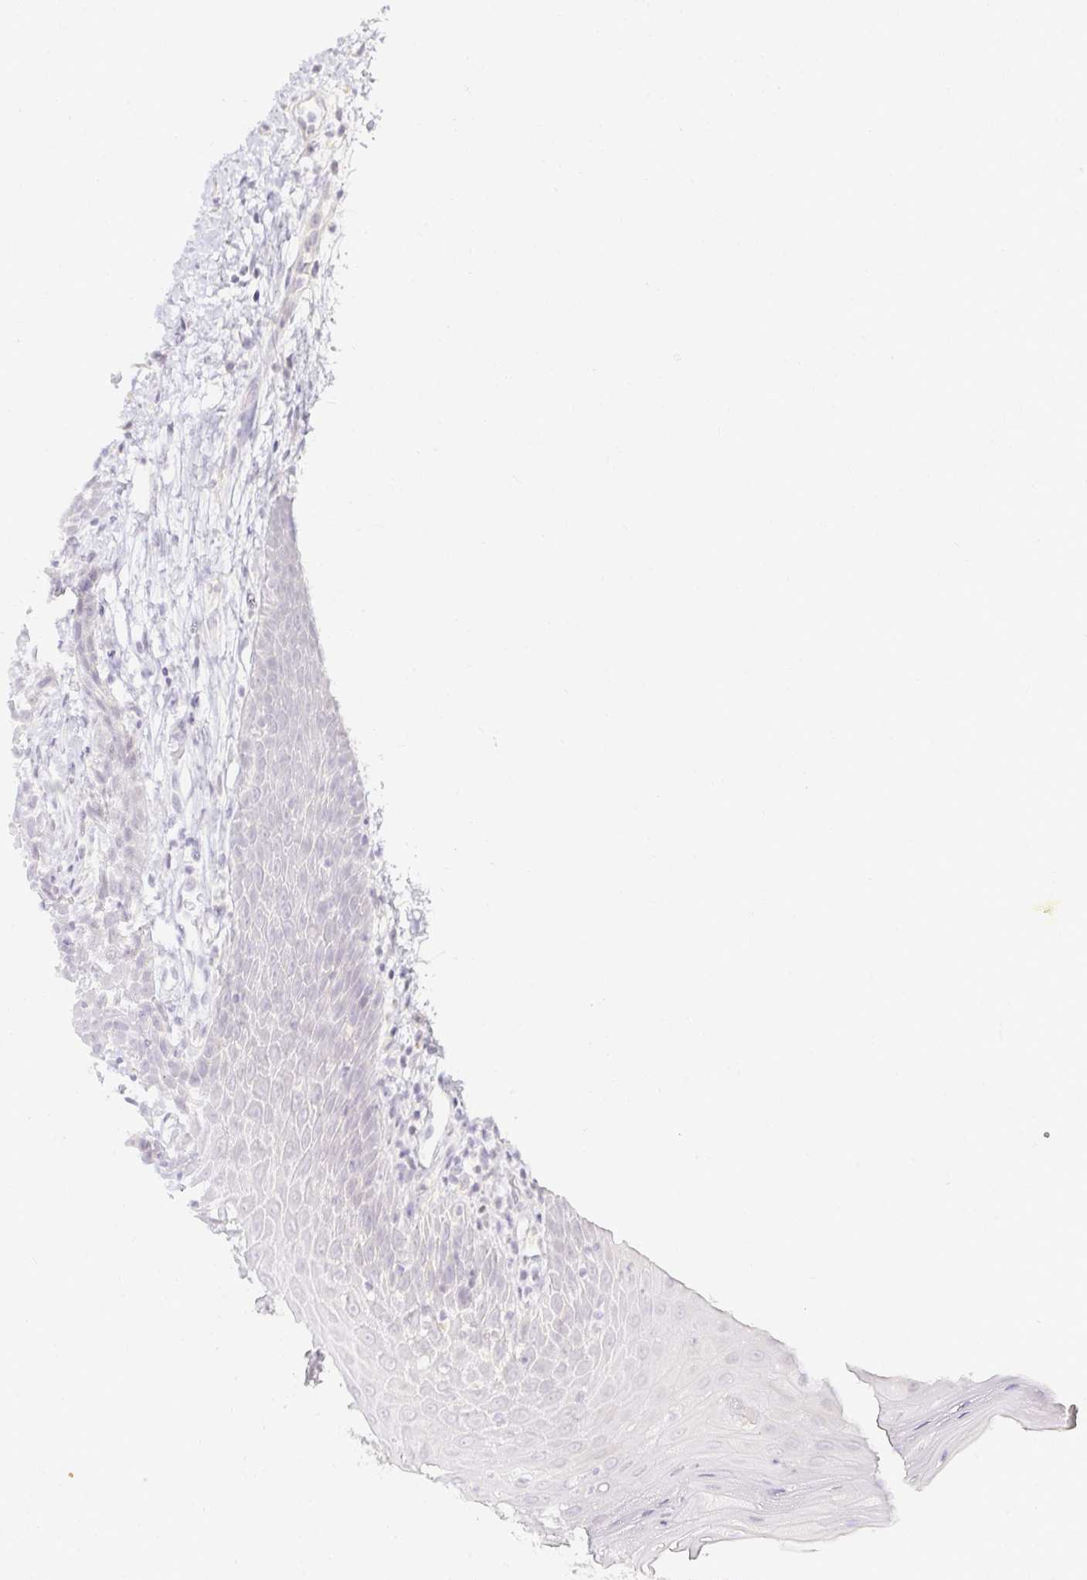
{"staining": {"intensity": "negative", "quantity": "none", "location": "none"}, "tissue": "oral mucosa", "cell_type": "Squamous epithelial cells", "image_type": "normal", "snomed": [{"axis": "morphology", "description": "Normal tissue, NOS"}, {"axis": "topography", "description": "Oral tissue"}, {"axis": "topography", "description": "Tounge, NOS"}], "caption": "DAB immunohistochemical staining of normal oral mucosa reveals no significant staining in squamous epithelial cells. Nuclei are stained in blue.", "gene": "ACAN", "patient": {"sex": "female", "age": 59}}